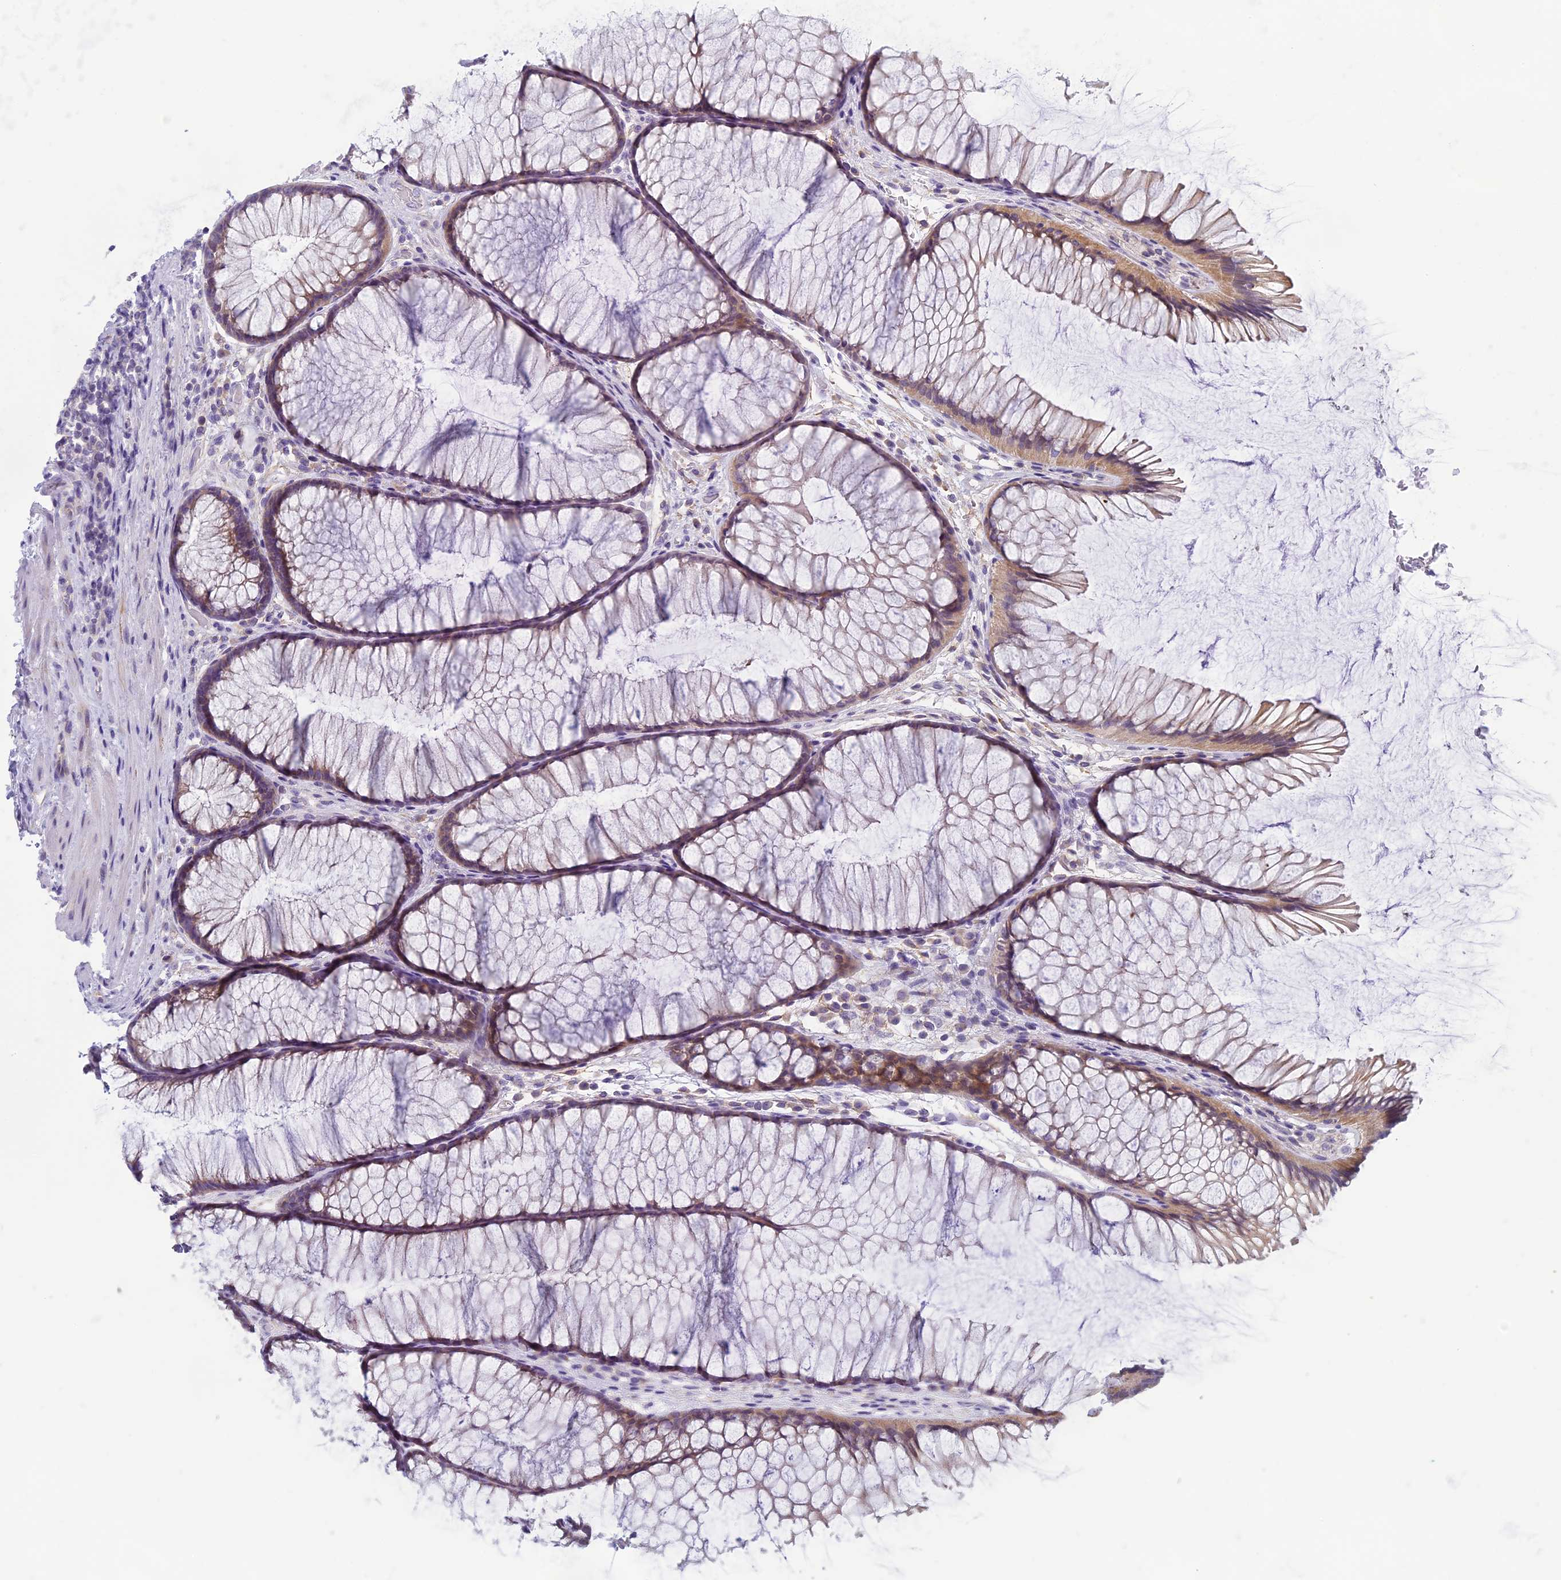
{"staining": {"intensity": "negative", "quantity": "none", "location": "none"}, "tissue": "colon", "cell_type": "Endothelial cells", "image_type": "normal", "snomed": [{"axis": "morphology", "description": "Normal tissue, NOS"}, {"axis": "topography", "description": "Colon"}], "caption": "Colon was stained to show a protein in brown. There is no significant expression in endothelial cells. (DAB (3,3'-diaminobenzidine) immunohistochemistry with hematoxylin counter stain).", "gene": "ARHGEF37", "patient": {"sex": "female", "age": 82}}